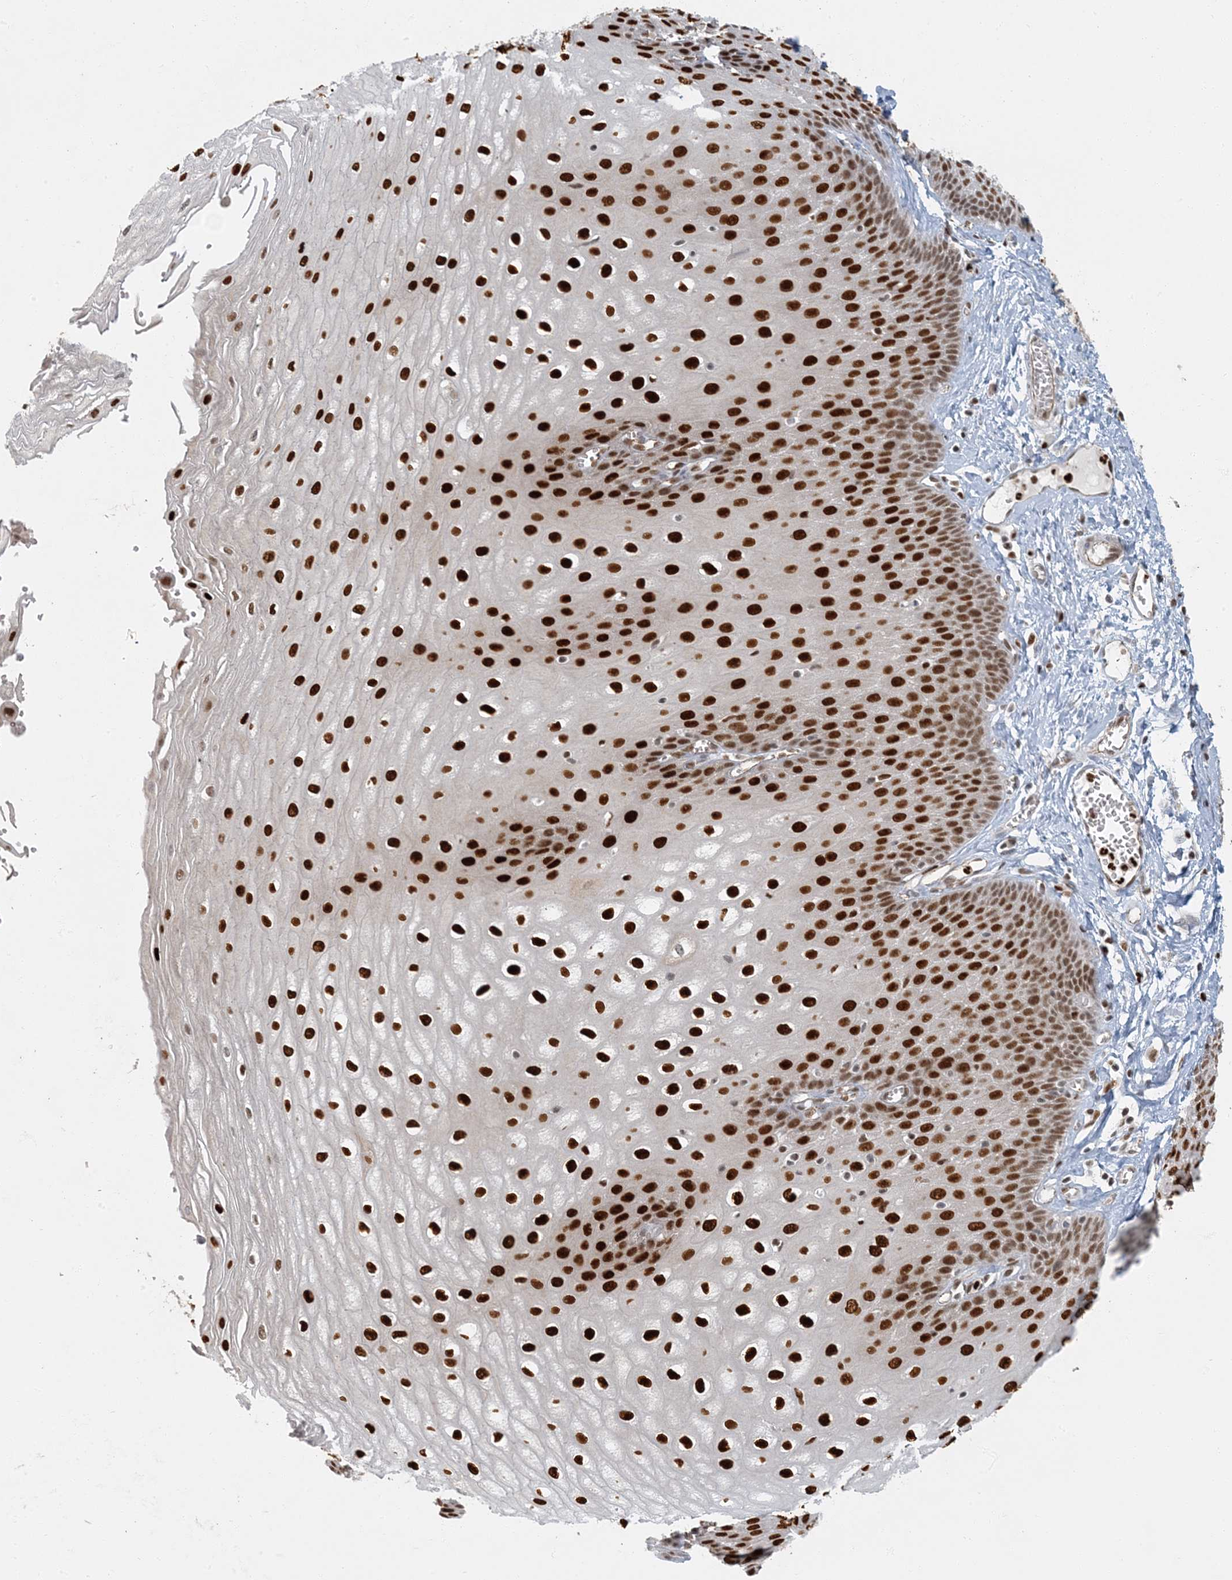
{"staining": {"intensity": "strong", "quantity": ">75%", "location": "nuclear"}, "tissue": "esophagus", "cell_type": "Squamous epithelial cells", "image_type": "normal", "snomed": [{"axis": "morphology", "description": "Normal tissue, NOS"}, {"axis": "topography", "description": "Esophagus"}], "caption": "Human esophagus stained with a brown dye shows strong nuclear positive positivity in approximately >75% of squamous epithelial cells.", "gene": "AK9", "patient": {"sex": "male", "age": 60}}